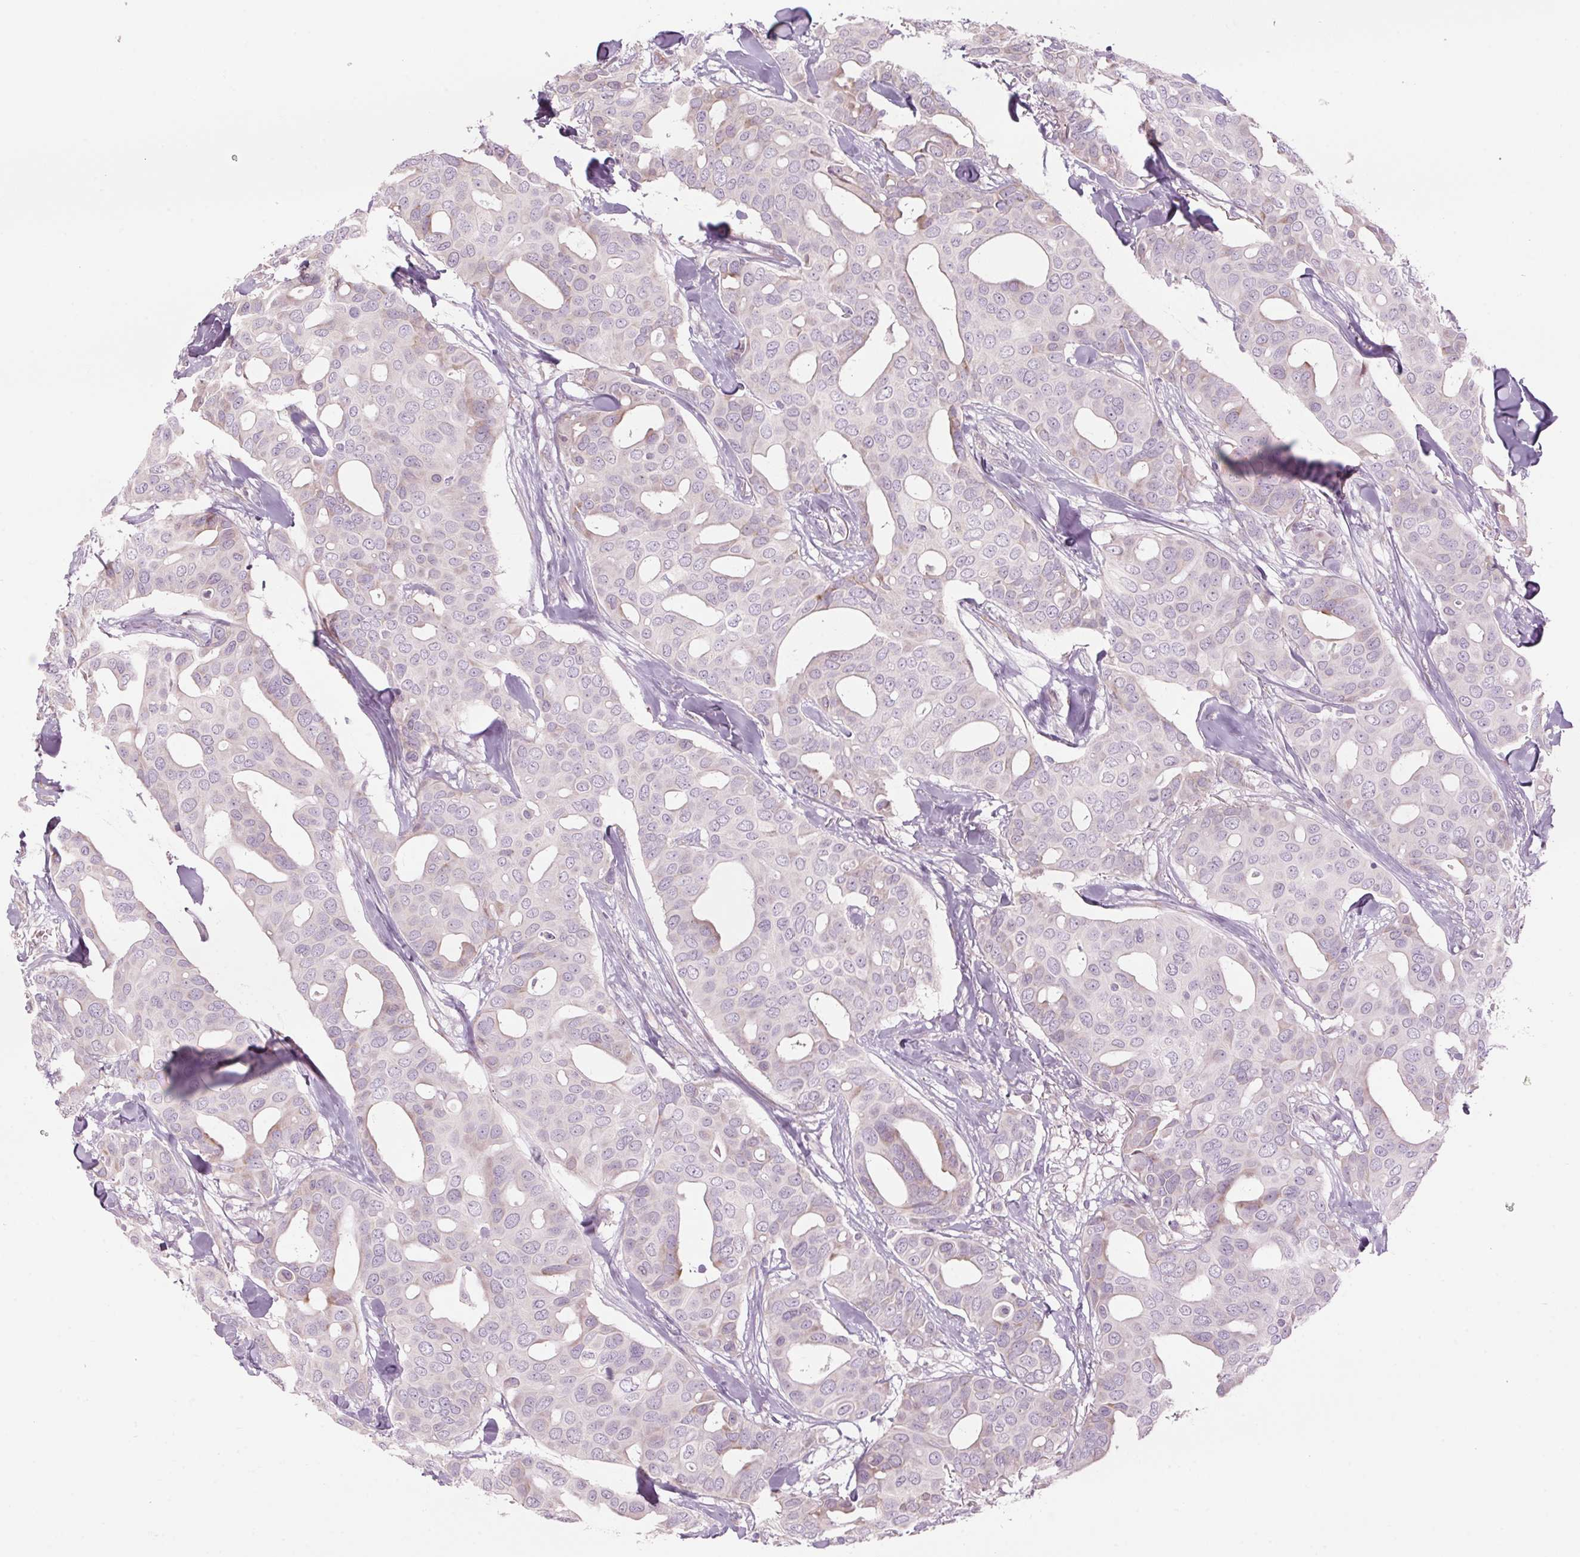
{"staining": {"intensity": "negative", "quantity": "none", "location": "none"}, "tissue": "breast cancer", "cell_type": "Tumor cells", "image_type": "cancer", "snomed": [{"axis": "morphology", "description": "Duct carcinoma"}, {"axis": "topography", "description": "Breast"}], "caption": "An immunohistochemistry photomicrograph of breast cancer (invasive ductal carcinoma) is shown. There is no staining in tumor cells of breast cancer (invasive ductal carcinoma).", "gene": "GNMT", "patient": {"sex": "female", "age": 54}}